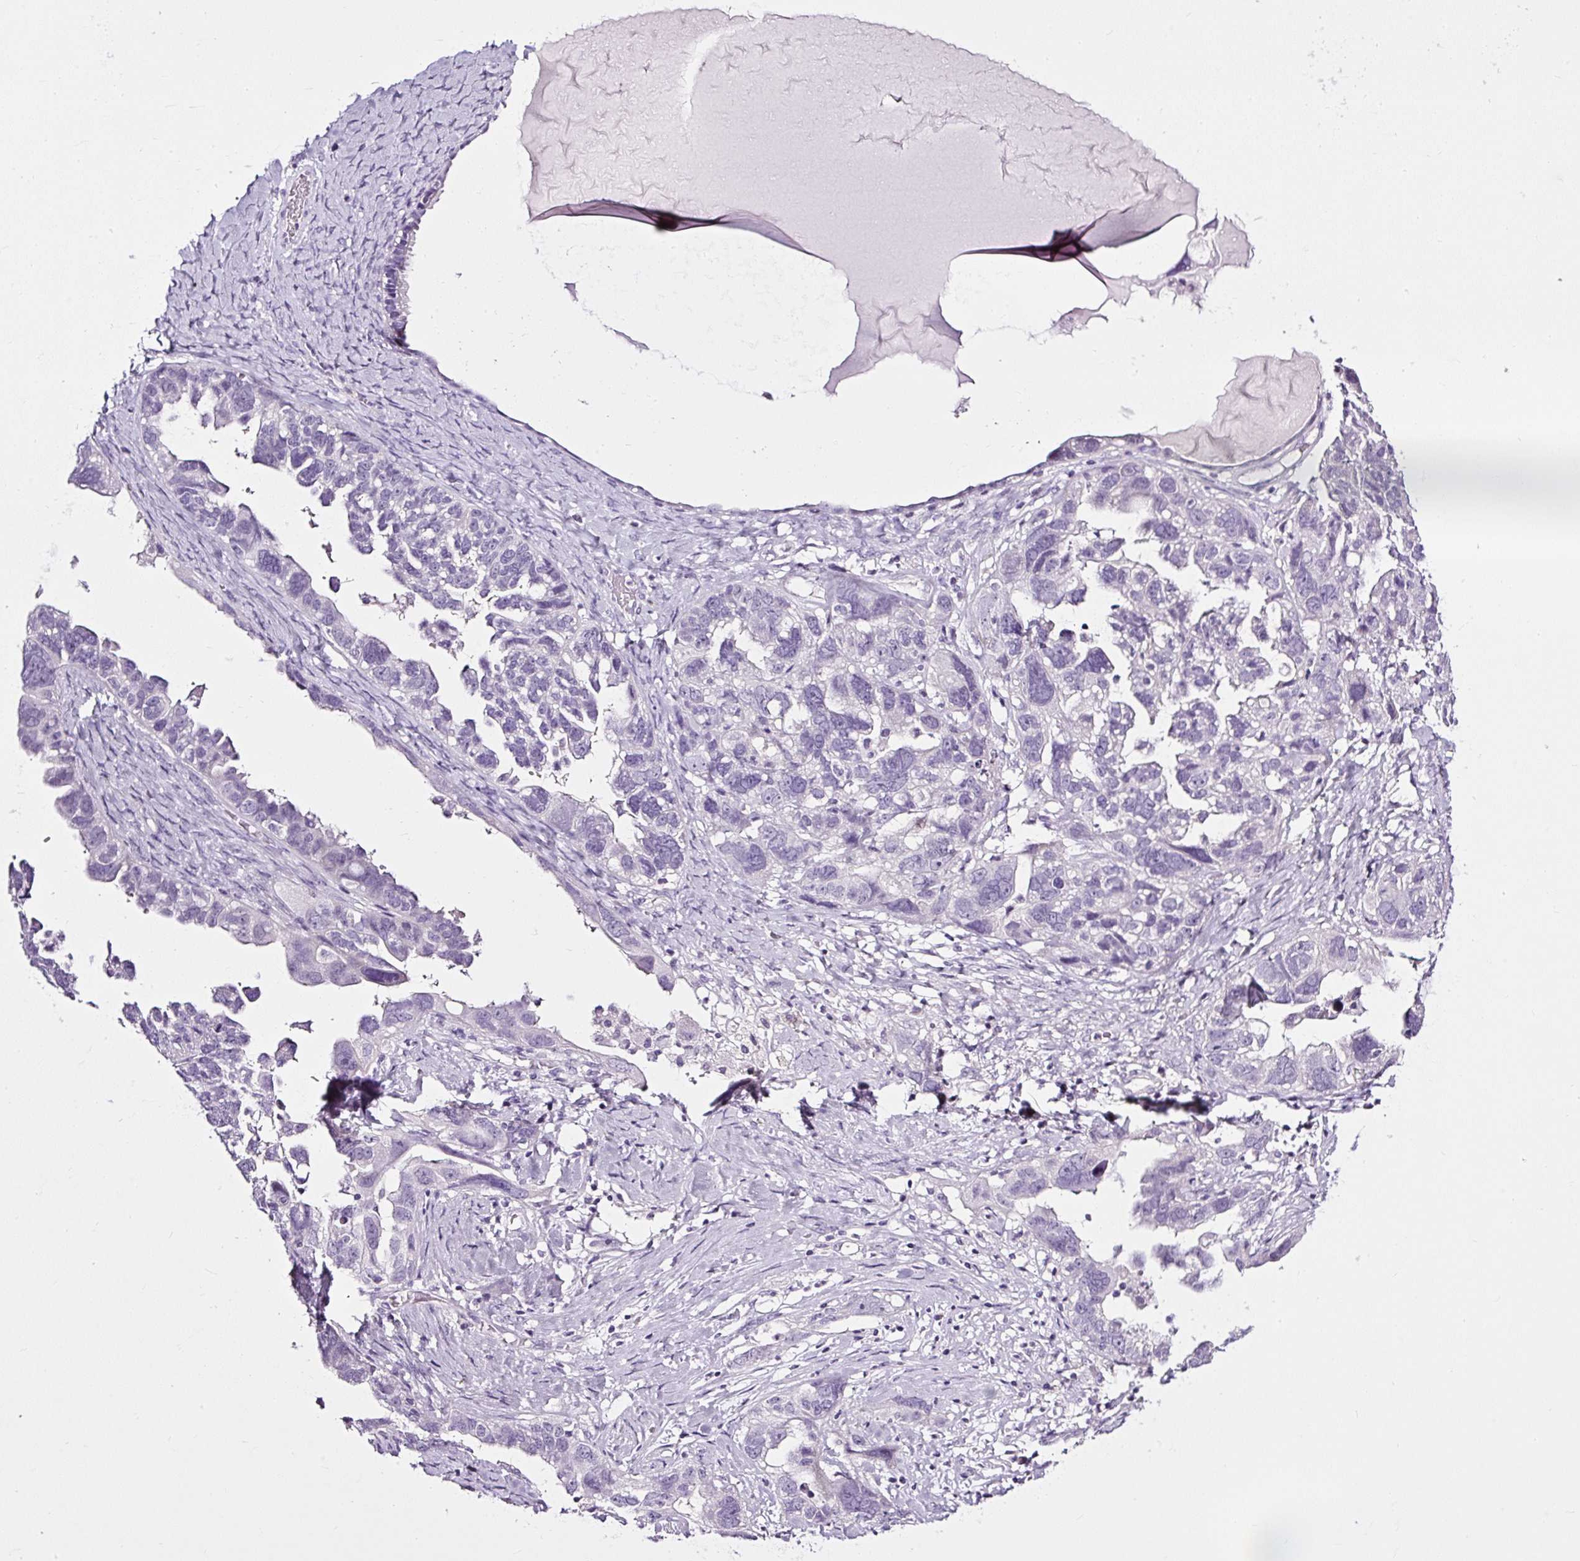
{"staining": {"intensity": "negative", "quantity": "none", "location": "none"}, "tissue": "ovarian cancer", "cell_type": "Tumor cells", "image_type": "cancer", "snomed": [{"axis": "morphology", "description": "Cystadenocarcinoma, serous, NOS"}, {"axis": "topography", "description": "Ovary"}], "caption": "Immunohistochemistry (IHC) of serous cystadenocarcinoma (ovarian) demonstrates no staining in tumor cells.", "gene": "ATP2A1", "patient": {"sex": "female", "age": 79}}